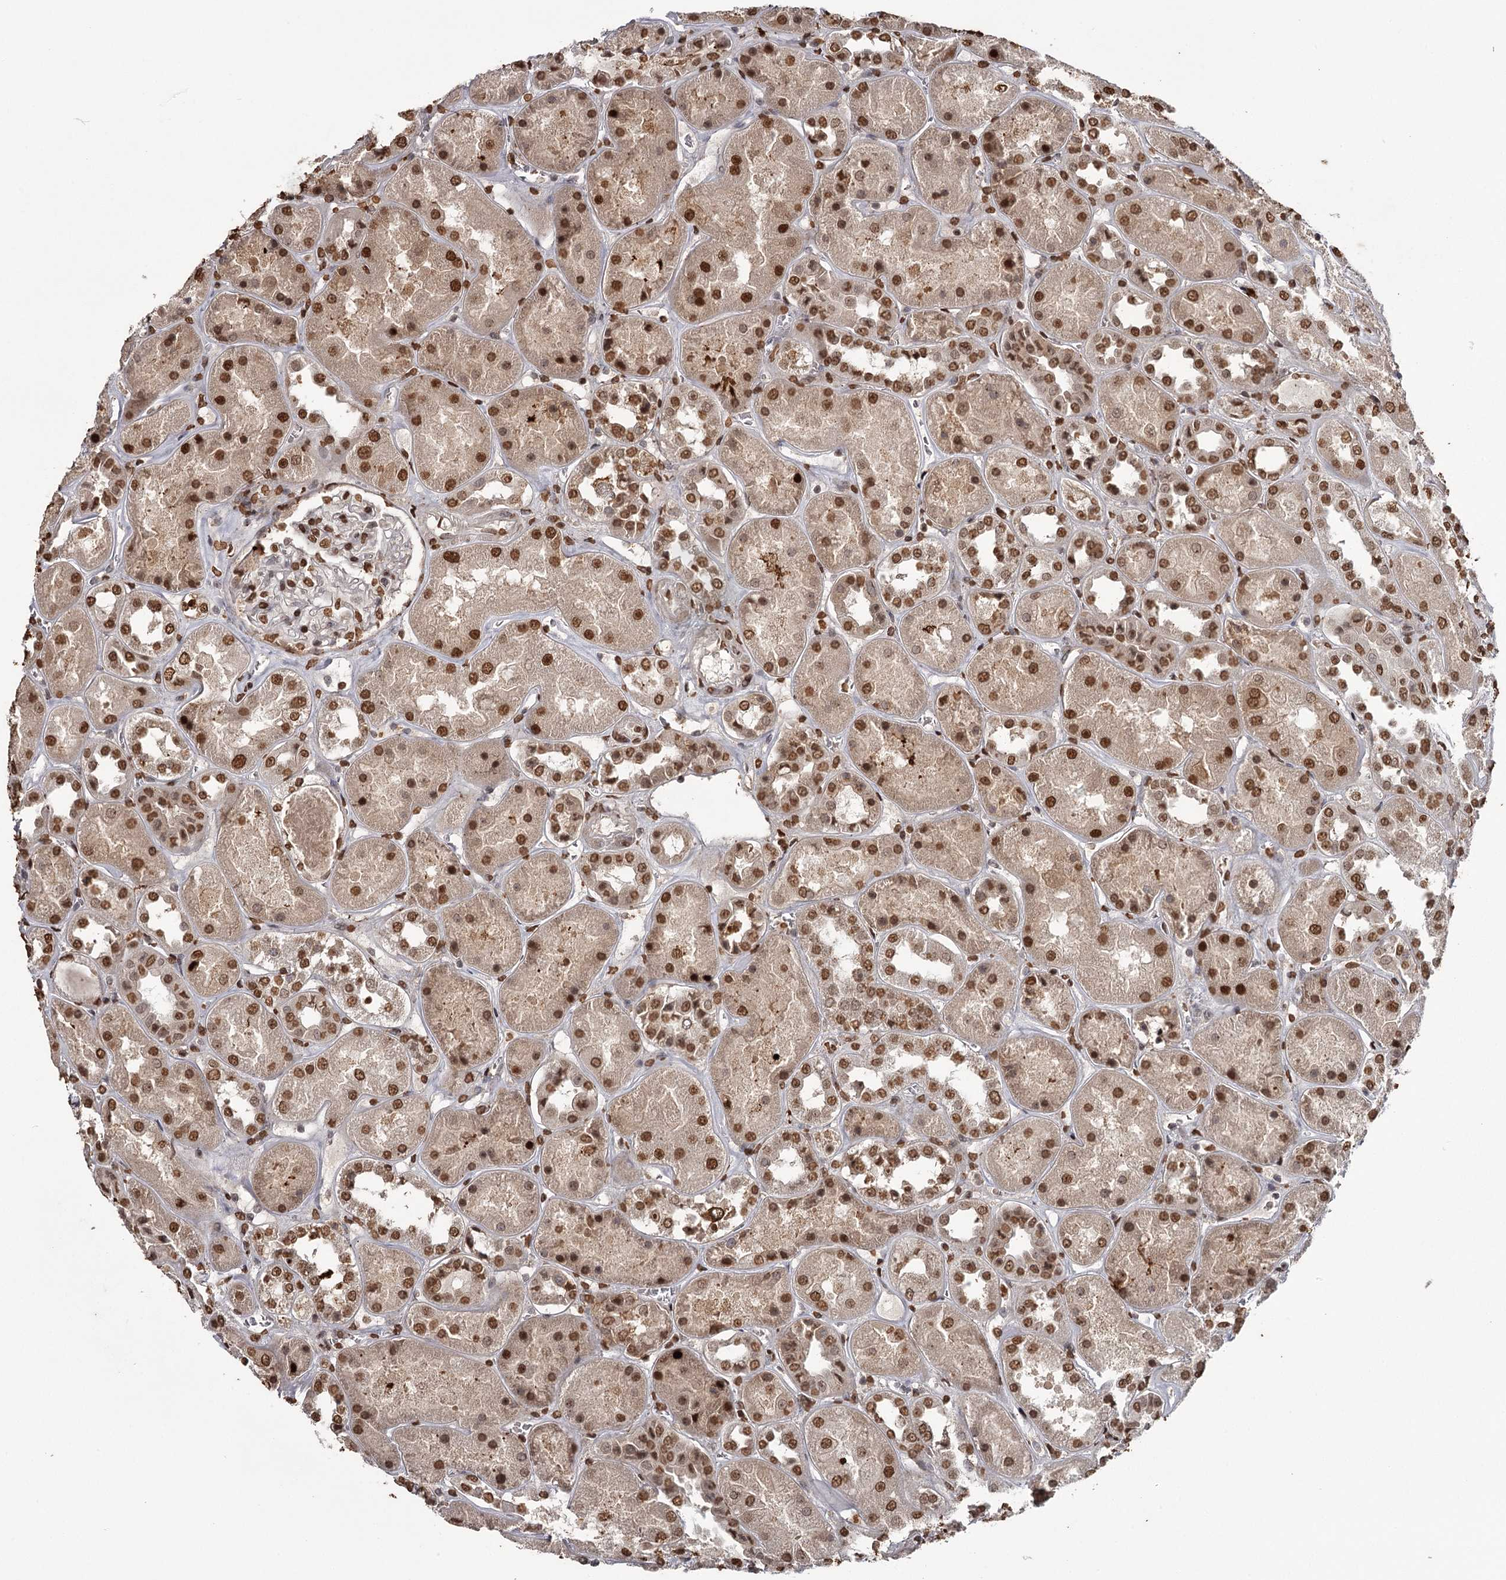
{"staining": {"intensity": "moderate", "quantity": ">75%", "location": "nuclear"}, "tissue": "kidney", "cell_type": "Cells in glomeruli", "image_type": "normal", "snomed": [{"axis": "morphology", "description": "Normal tissue, NOS"}, {"axis": "topography", "description": "Kidney"}], "caption": "A brown stain labels moderate nuclear expression of a protein in cells in glomeruli of unremarkable kidney.", "gene": "THYN1", "patient": {"sex": "male", "age": 70}}